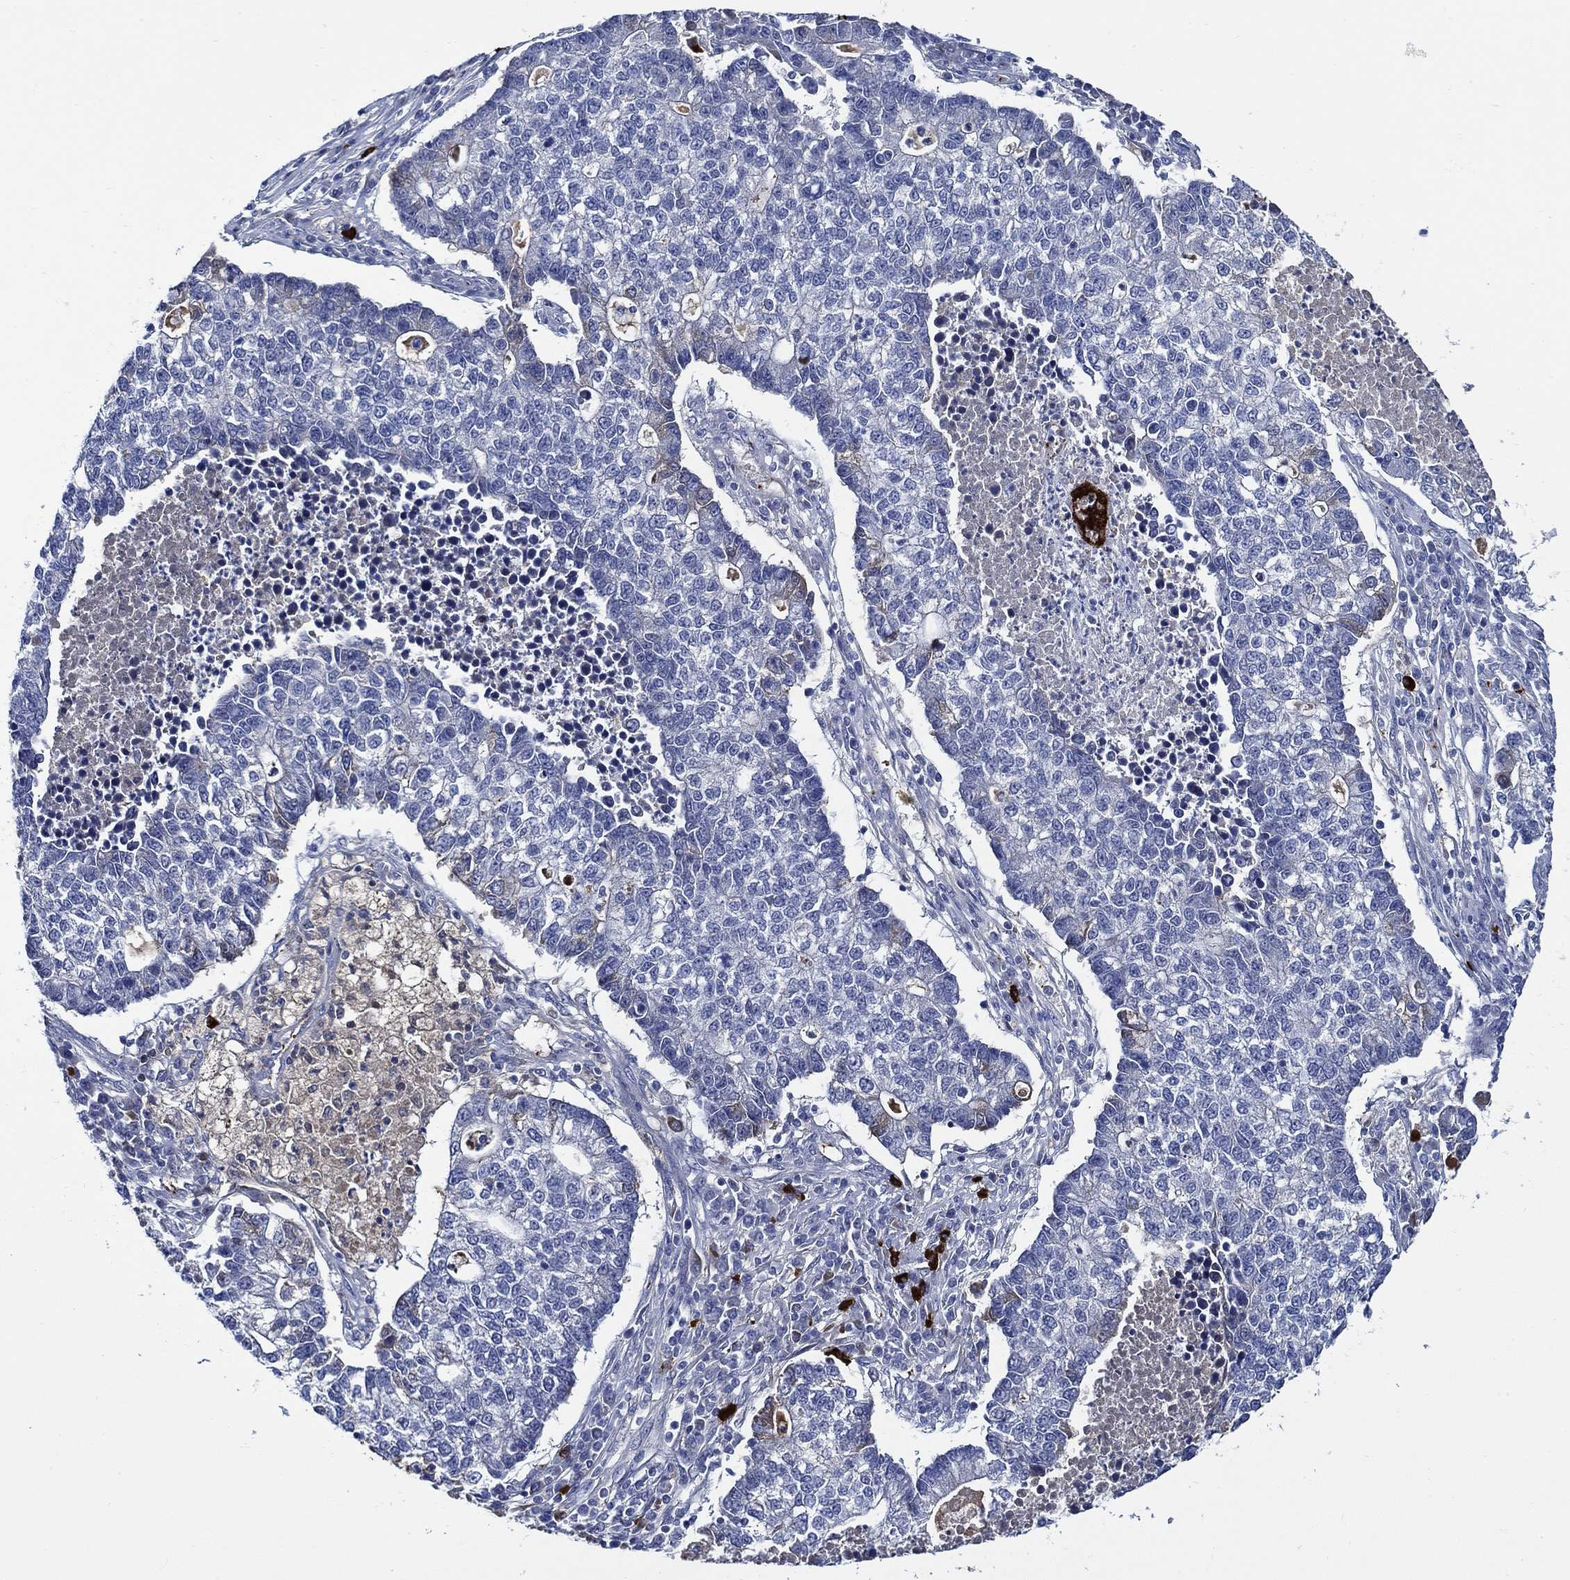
{"staining": {"intensity": "negative", "quantity": "none", "location": "none"}, "tissue": "lung cancer", "cell_type": "Tumor cells", "image_type": "cancer", "snomed": [{"axis": "morphology", "description": "Adenocarcinoma, NOS"}, {"axis": "topography", "description": "Lung"}], "caption": "IHC of lung cancer (adenocarcinoma) displays no positivity in tumor cells. The staining was performed using DAB to visualize the protein expression in brown, while the nuclei were stained in blue with hematoxylin (Magnification: 20x).", "gene": "ALOX12", "patient": {"sex": "male", "age": 57}}